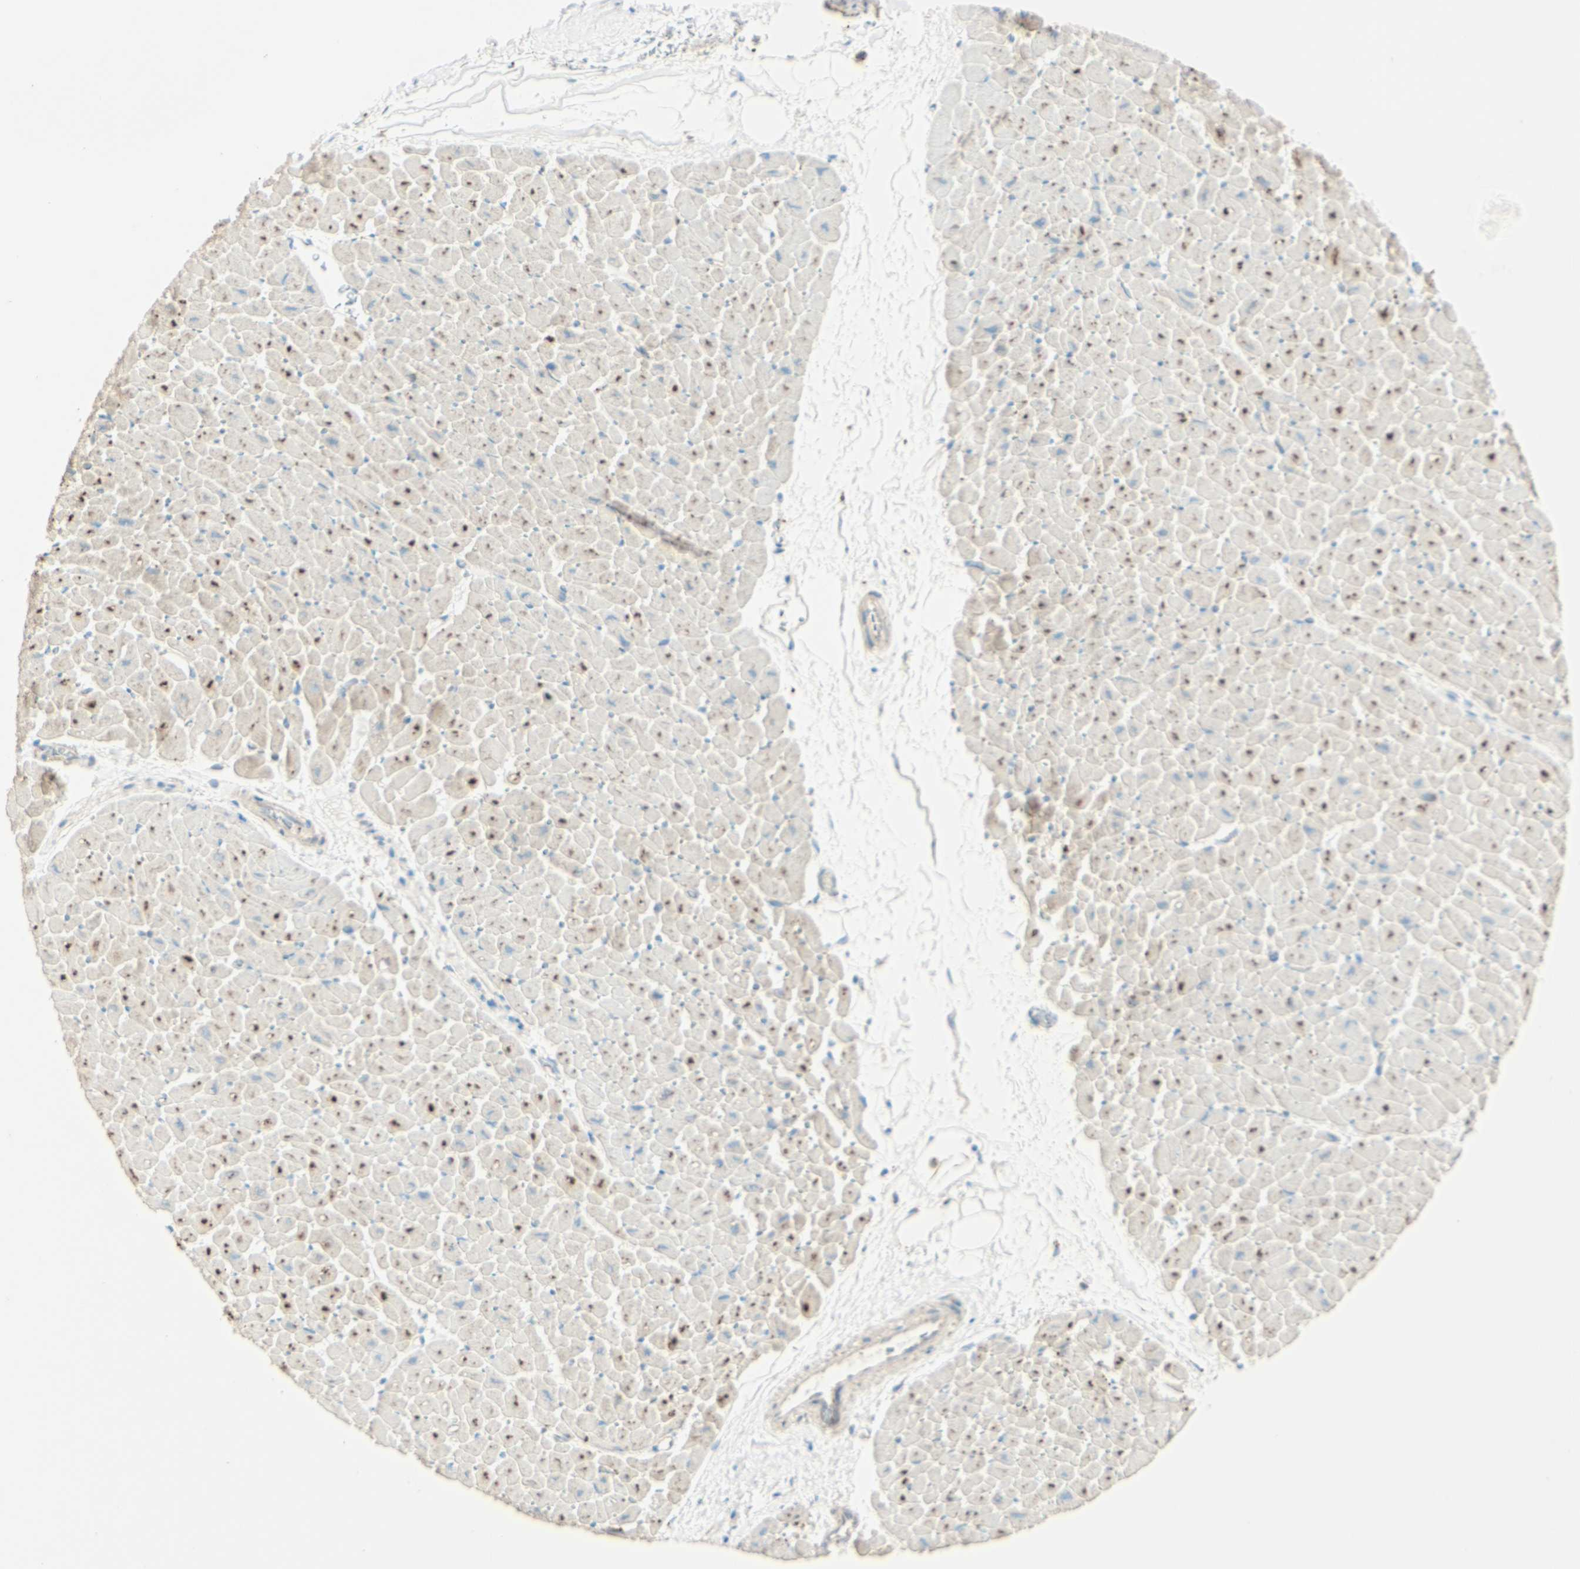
{"staining": {"intensity": "strong", "quantity": "25%-75%", "location": "cytoplasmic/membranous"}, "tissue": "heart muscle", "cell_type": "Cardiomyocytes", "image_type": "normal", "snomed": [{"axis": "morphology", "description": "Normal tissue, NOS"}, {"axis": "topography", "description": "Heart"}], "caption": "Immunohistochemical staining of benign heart muscle demonstrates strong cytoplasmic/membranous protein staining in about 25%-75% of cardiomyocytes. (DAB (3,3'-diaminobenzidine) IHC with brightfield microscopy, high magnification).", "gene": "ARMC10", "patient": {"sex": "male", "age": 45}}